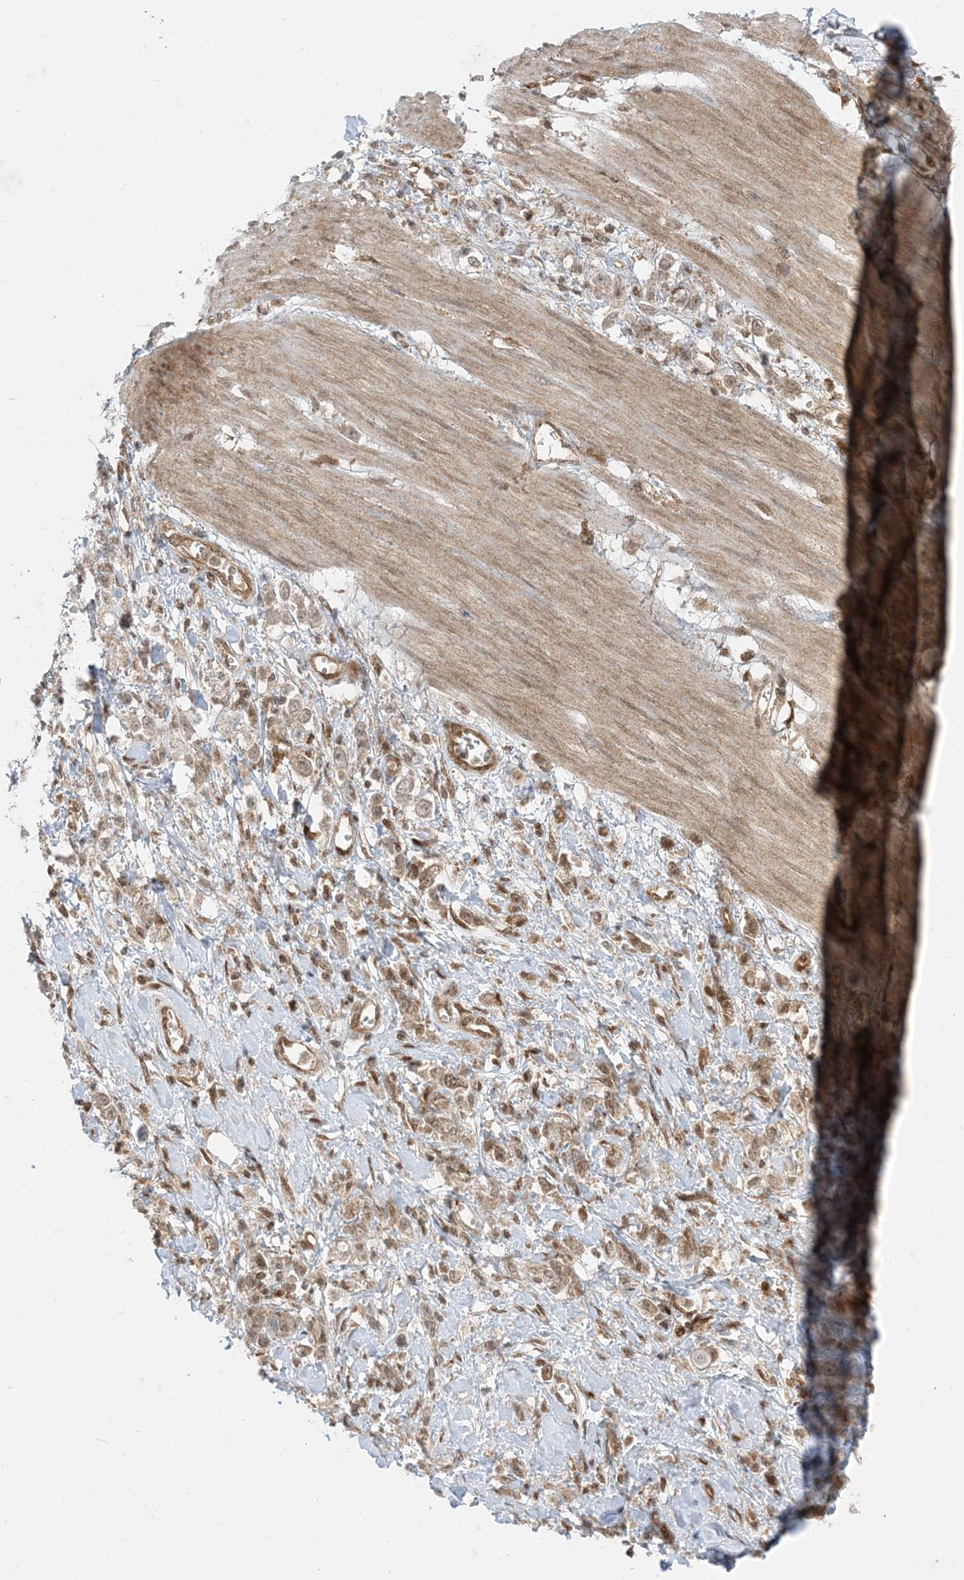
{"staining": {"intensity": "moderate", "quantity": ">75%", "location": "cytoplasmic/membranous"}, "tissue": "stomach cancer", "cell_type": "Tumor cells", "image_type": "cancer", "snomed": [{"axis": "morphology", "description": "Adenocarcinoma, NOS"}, {"axis": "topography", "description": "Stomach"}], "caption": "Immunohistochemical staining of adenocarcinoma (stomach) exhibits medium levels of moderate cytoplasmic/membranous positivity in approximately >75% of tumor cells. (IHC, brightfield microscopy, high magnification).", "gene": "PTPA", "patient": {"sex": "female", "age": 76}}